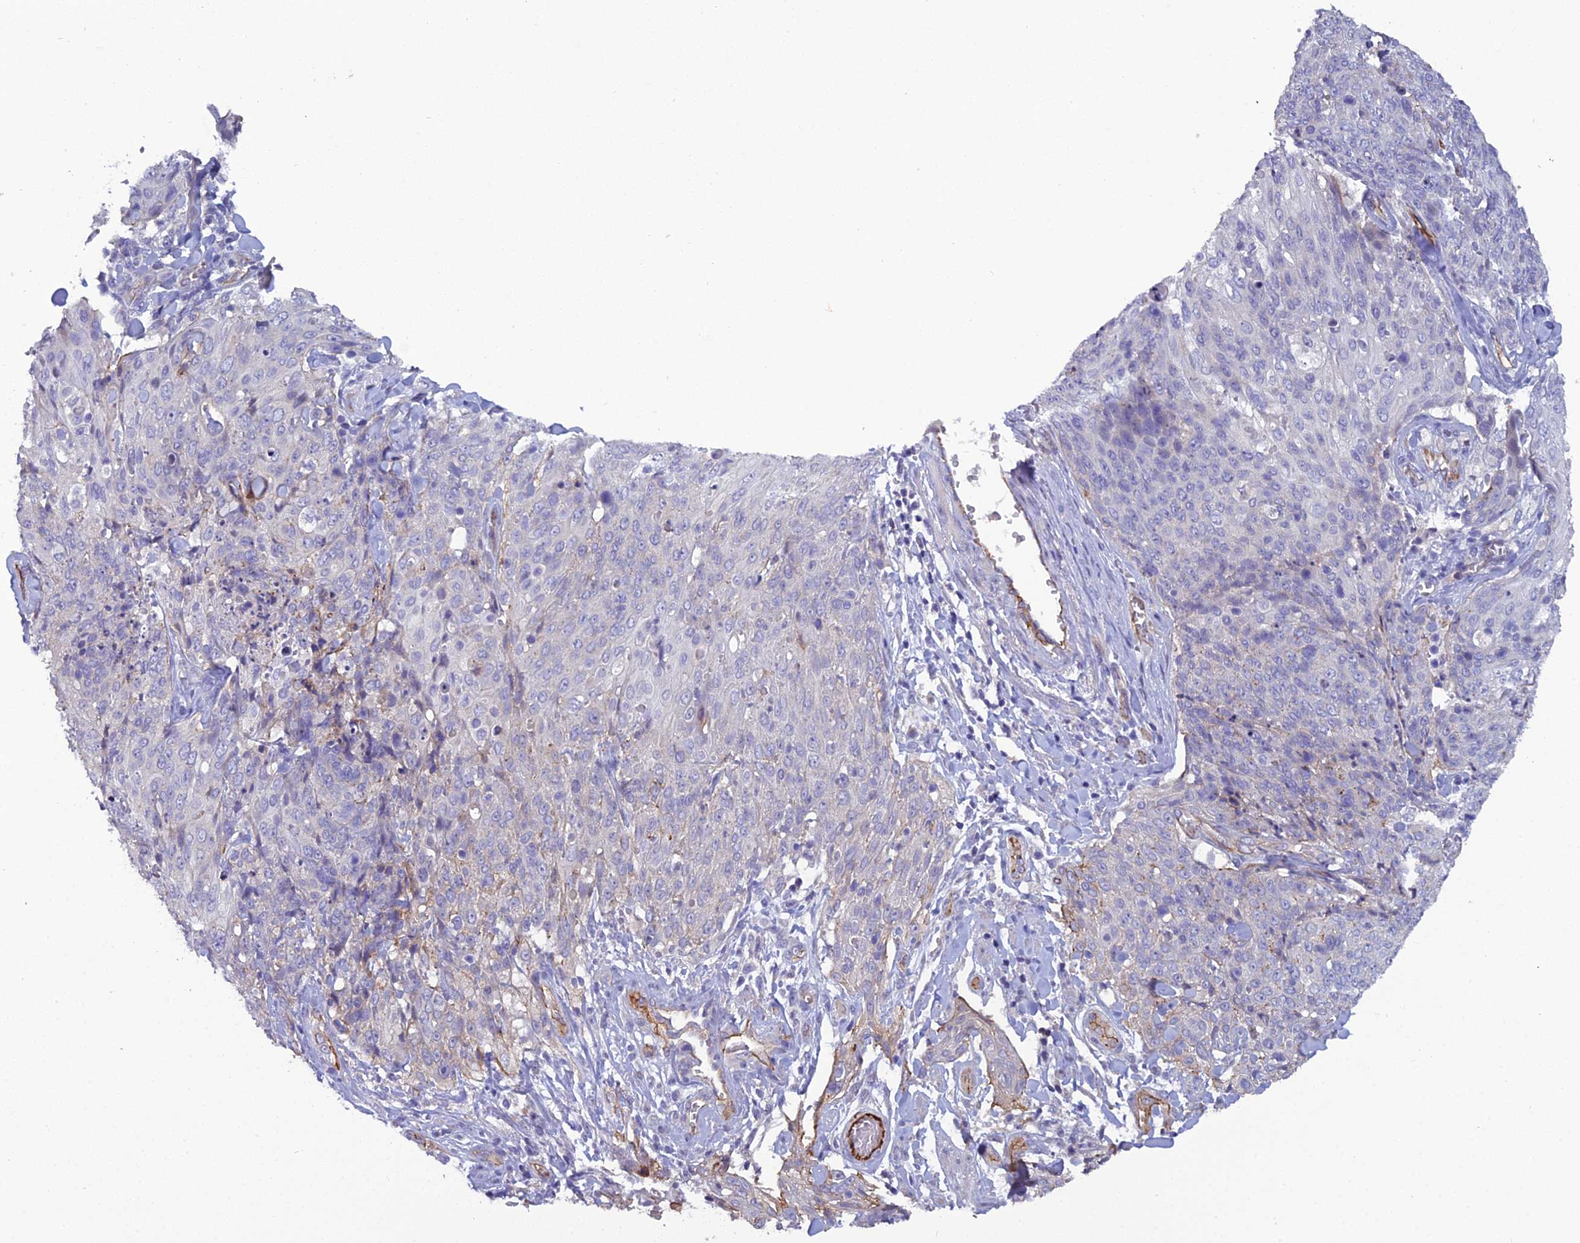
{"staining": {"intensity": "negative", "quantity": "none", "location": "none"}, "tissue": "skin cancer", "cell_type": "Tumor cells", "image_type": "cancer", "snomed": [{"axis": "morphology", "description": "Squamous cell carcinoma, NOS"}, {"axis": "topography", "description": "Skin"}, {"axis": "topography", "description": "Vulva"}], "caption": "Immunohistochemistry (IHC) photomicrograph of squamous cell carcinoma (skin) stained for a protein (brown), which exhibits no expression in tumor cells. (Stains: DAB immunohistochemistry (IHC) with hematoxylin counter stain, Microscopy: brightfield microscopy at high magnification).", "gene": "CFAP47", "patient": {"sex": "female", "age": 85}}